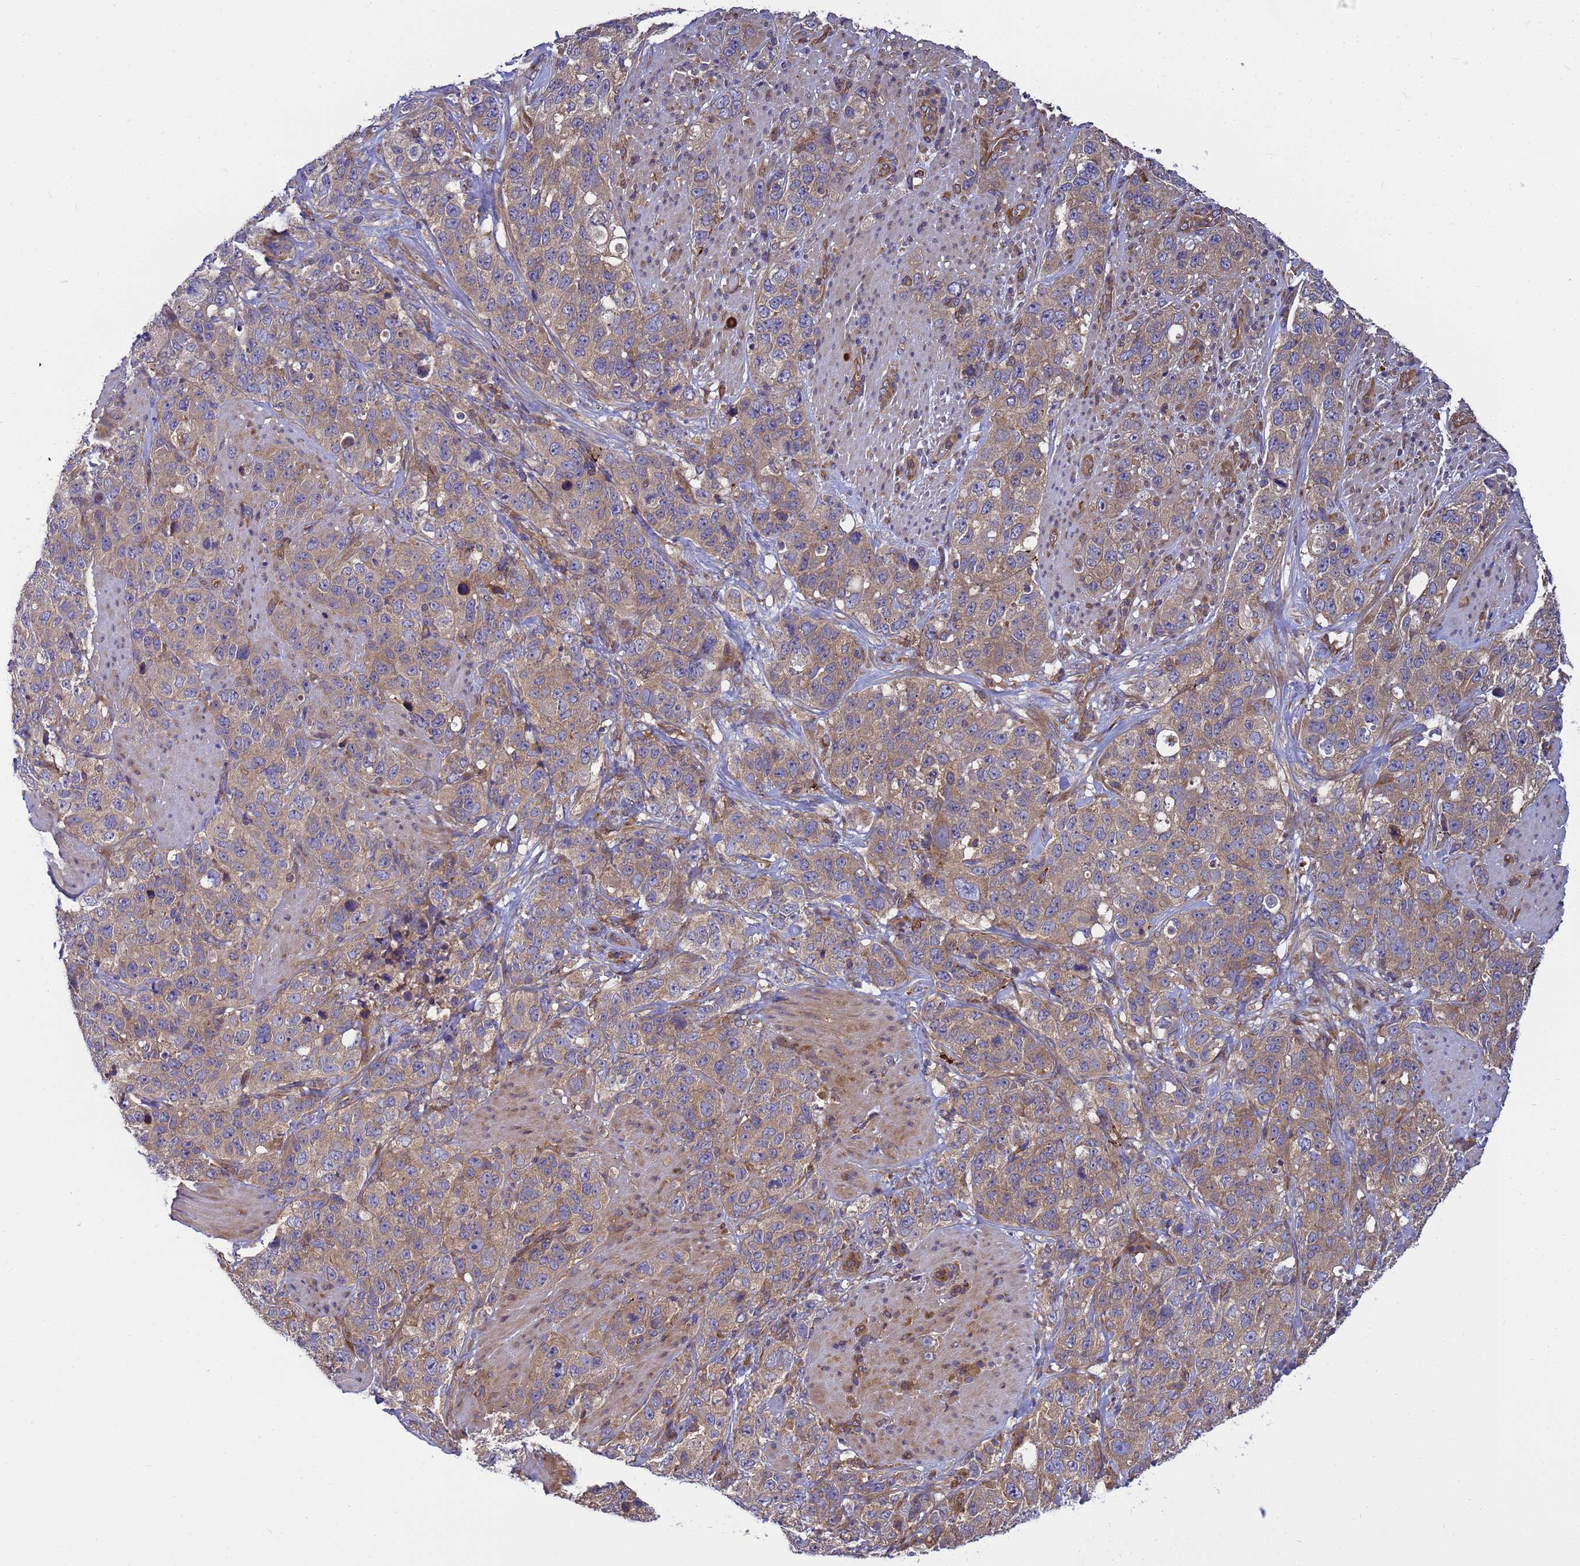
{"staining": {"intensity": "moderate", "quantity": ">75%", "location": "cytoplasmic/membranous"}, "tissue": "stomach cancer", "cell_type": "Tumor cells", "image_type": "cancer", "snomed": [{"axis": "morphology", "description": "Adenocarcinoma, NOS"}, {"axis": "topography", "description": "Stomach"}], "caption": "Immunohistochemical staining of human stomach cancer displays moderate cytoplasmic/membranous protein staining in about >75% of tumor cells.", "gene": "BECN1", "patient": {"sex": "male", "age": 48}}